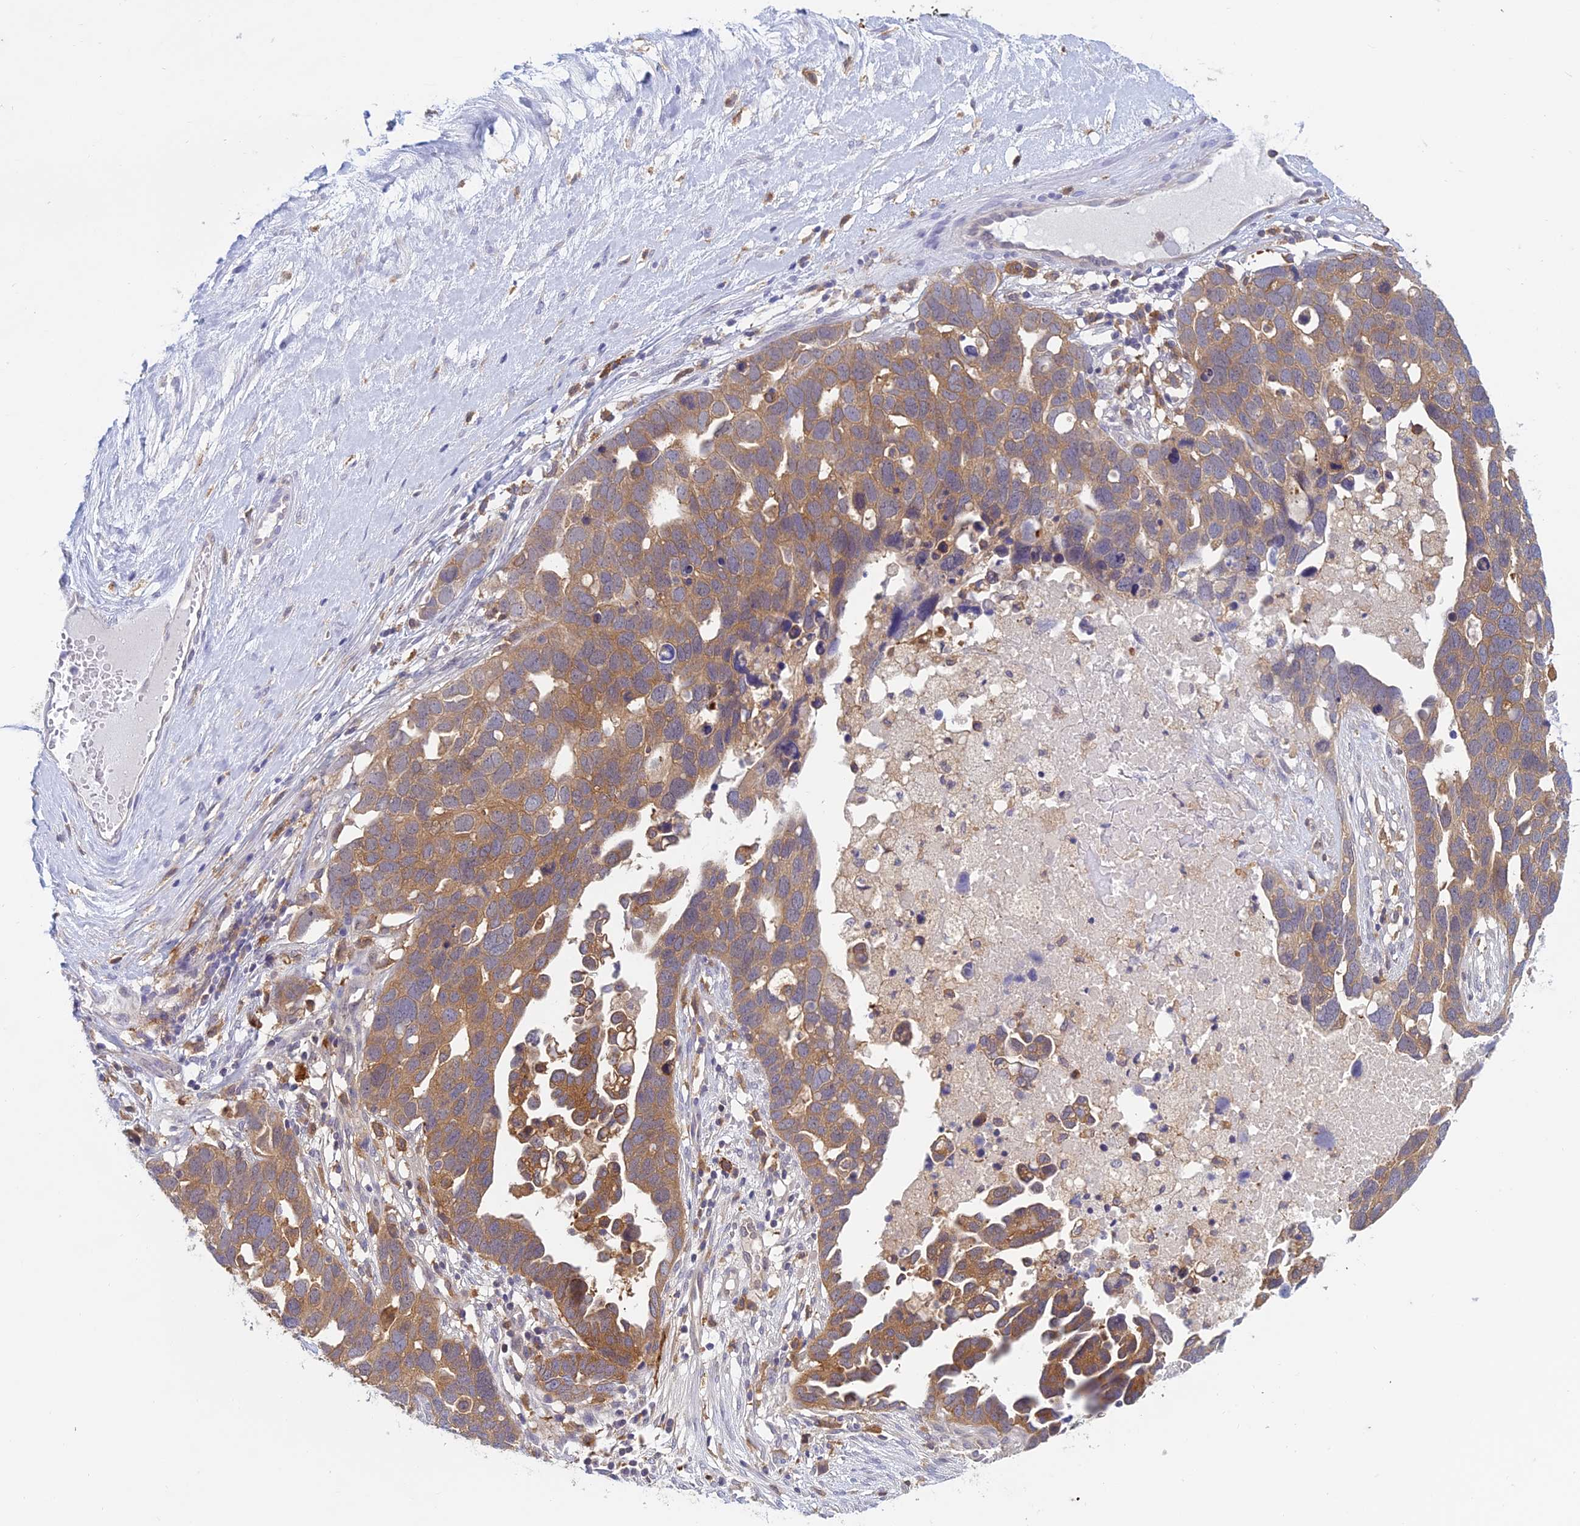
{"staining": {"intensity": "moderate", "quantity": ">75%", "location": "cytoplasmic/membranous"}, "tissue": "ovarian cancer", "cell_type": "Tumor cells", "image_type": "cancer", "snomed": [{"axis": "morphology", "description": "Cystadenocarcinoma, serous, NOS"}, {"axis": "topography", "description": "Ovary"}], "caption": "A medium amount of moderate cytoplasmic/membranous positivity is appreciated in approximately >75% of tumor cells in ovarian serous cystadenocarcinoma tissue.", "gene": "UBE2G1", "patient": {"sex": "female", "age": 54}}